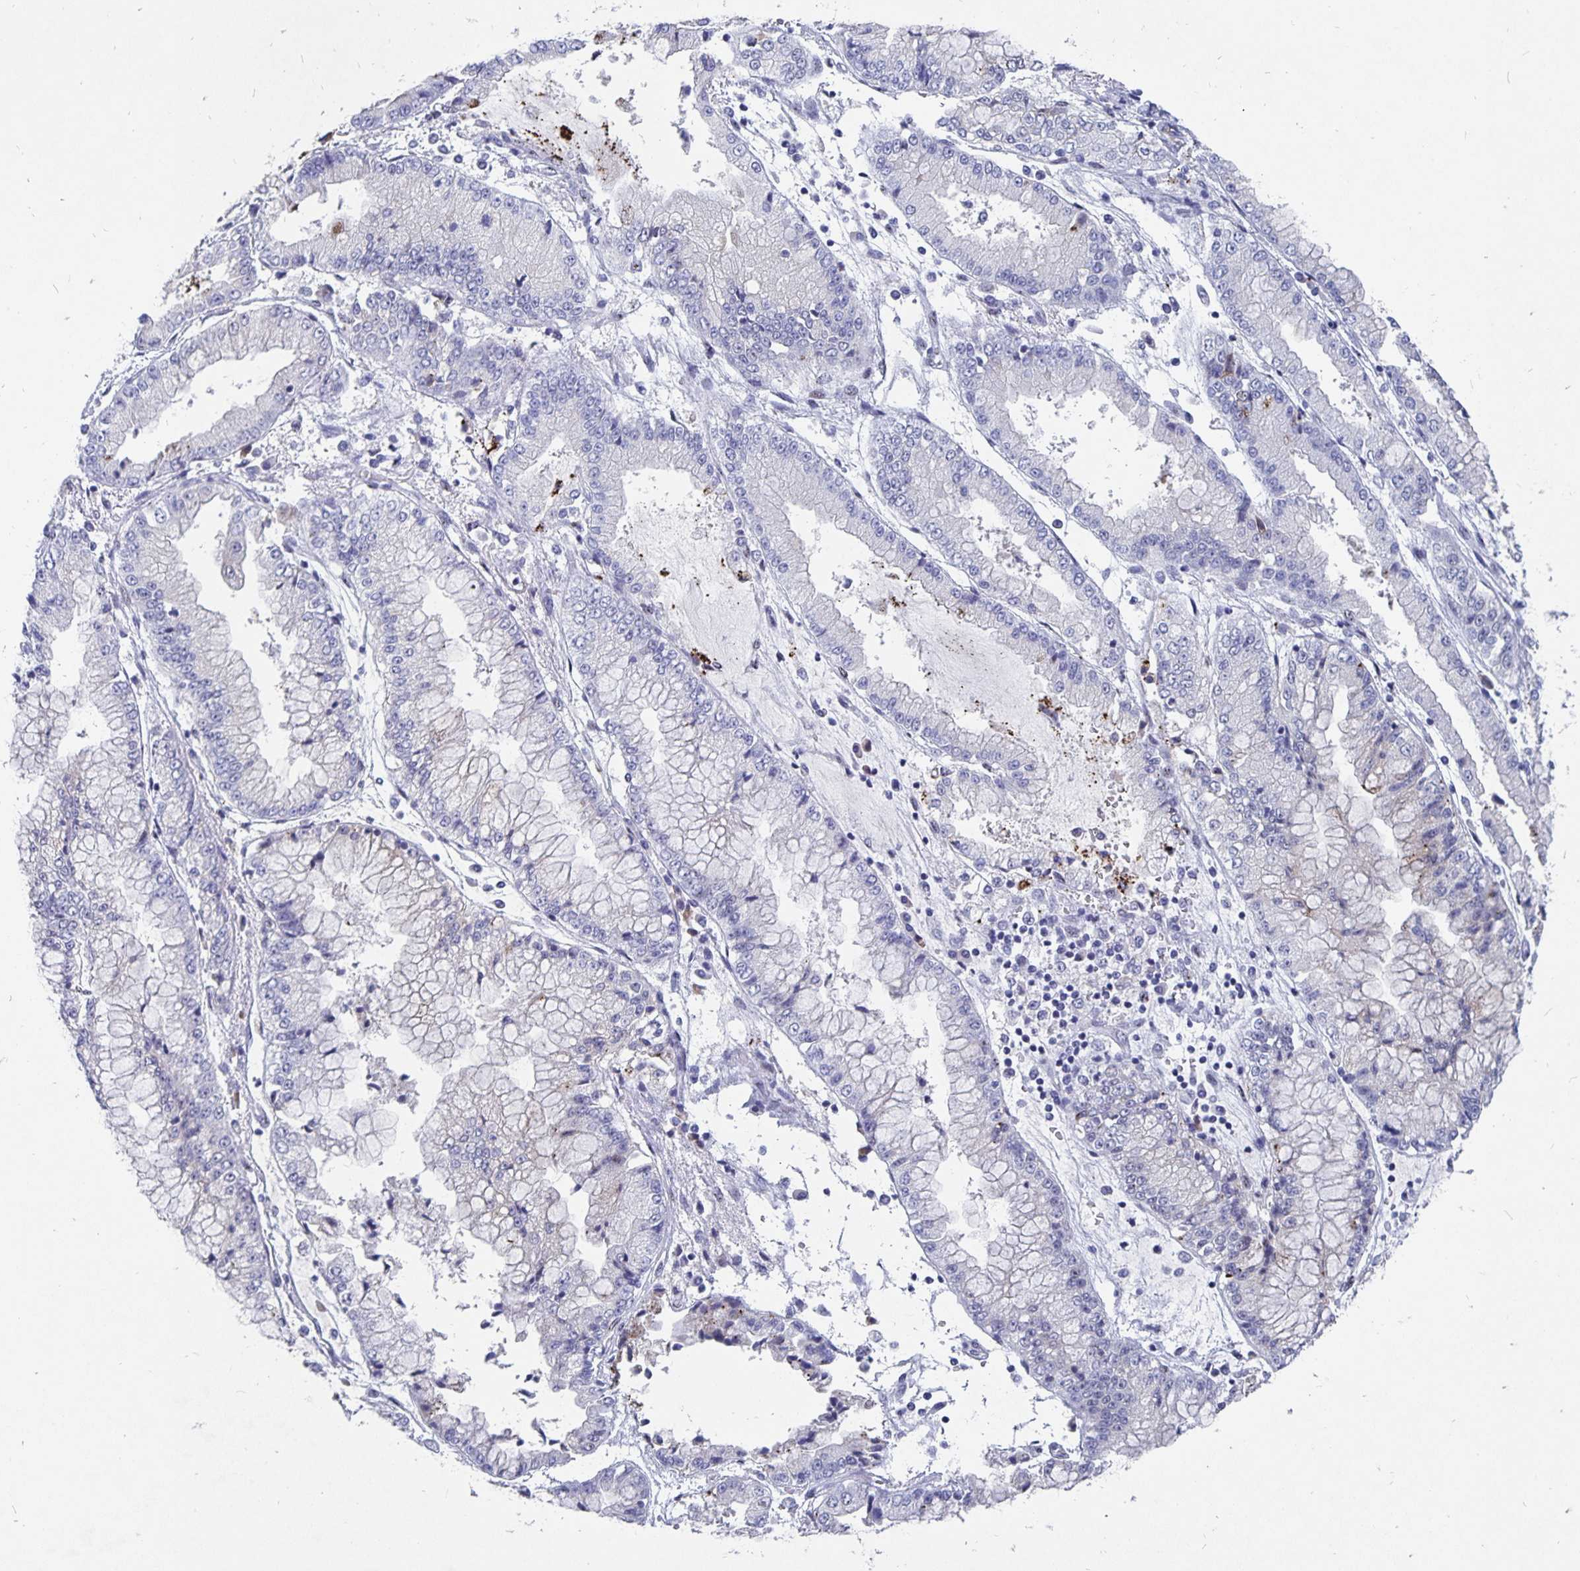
{"staining": {"intensity": "negative", "quantity": "none", "location": "none"}, "tissue": "stomach cancer", "cell_type": "Tumor cells", "image_type": "cancer", "snomed": [{"axis": "morphology", "description": "Adenocarcinoma, NOS"}, {"axis": "topography", "description": "Stomach, upper"}], "caption": "This is an immunohistochemistry micrograph of human adenocarcinoma (stomach). There is no staining in tumor cells.", "gene": "SMOC1", "patient": {"sex": "female", "age": 74}}